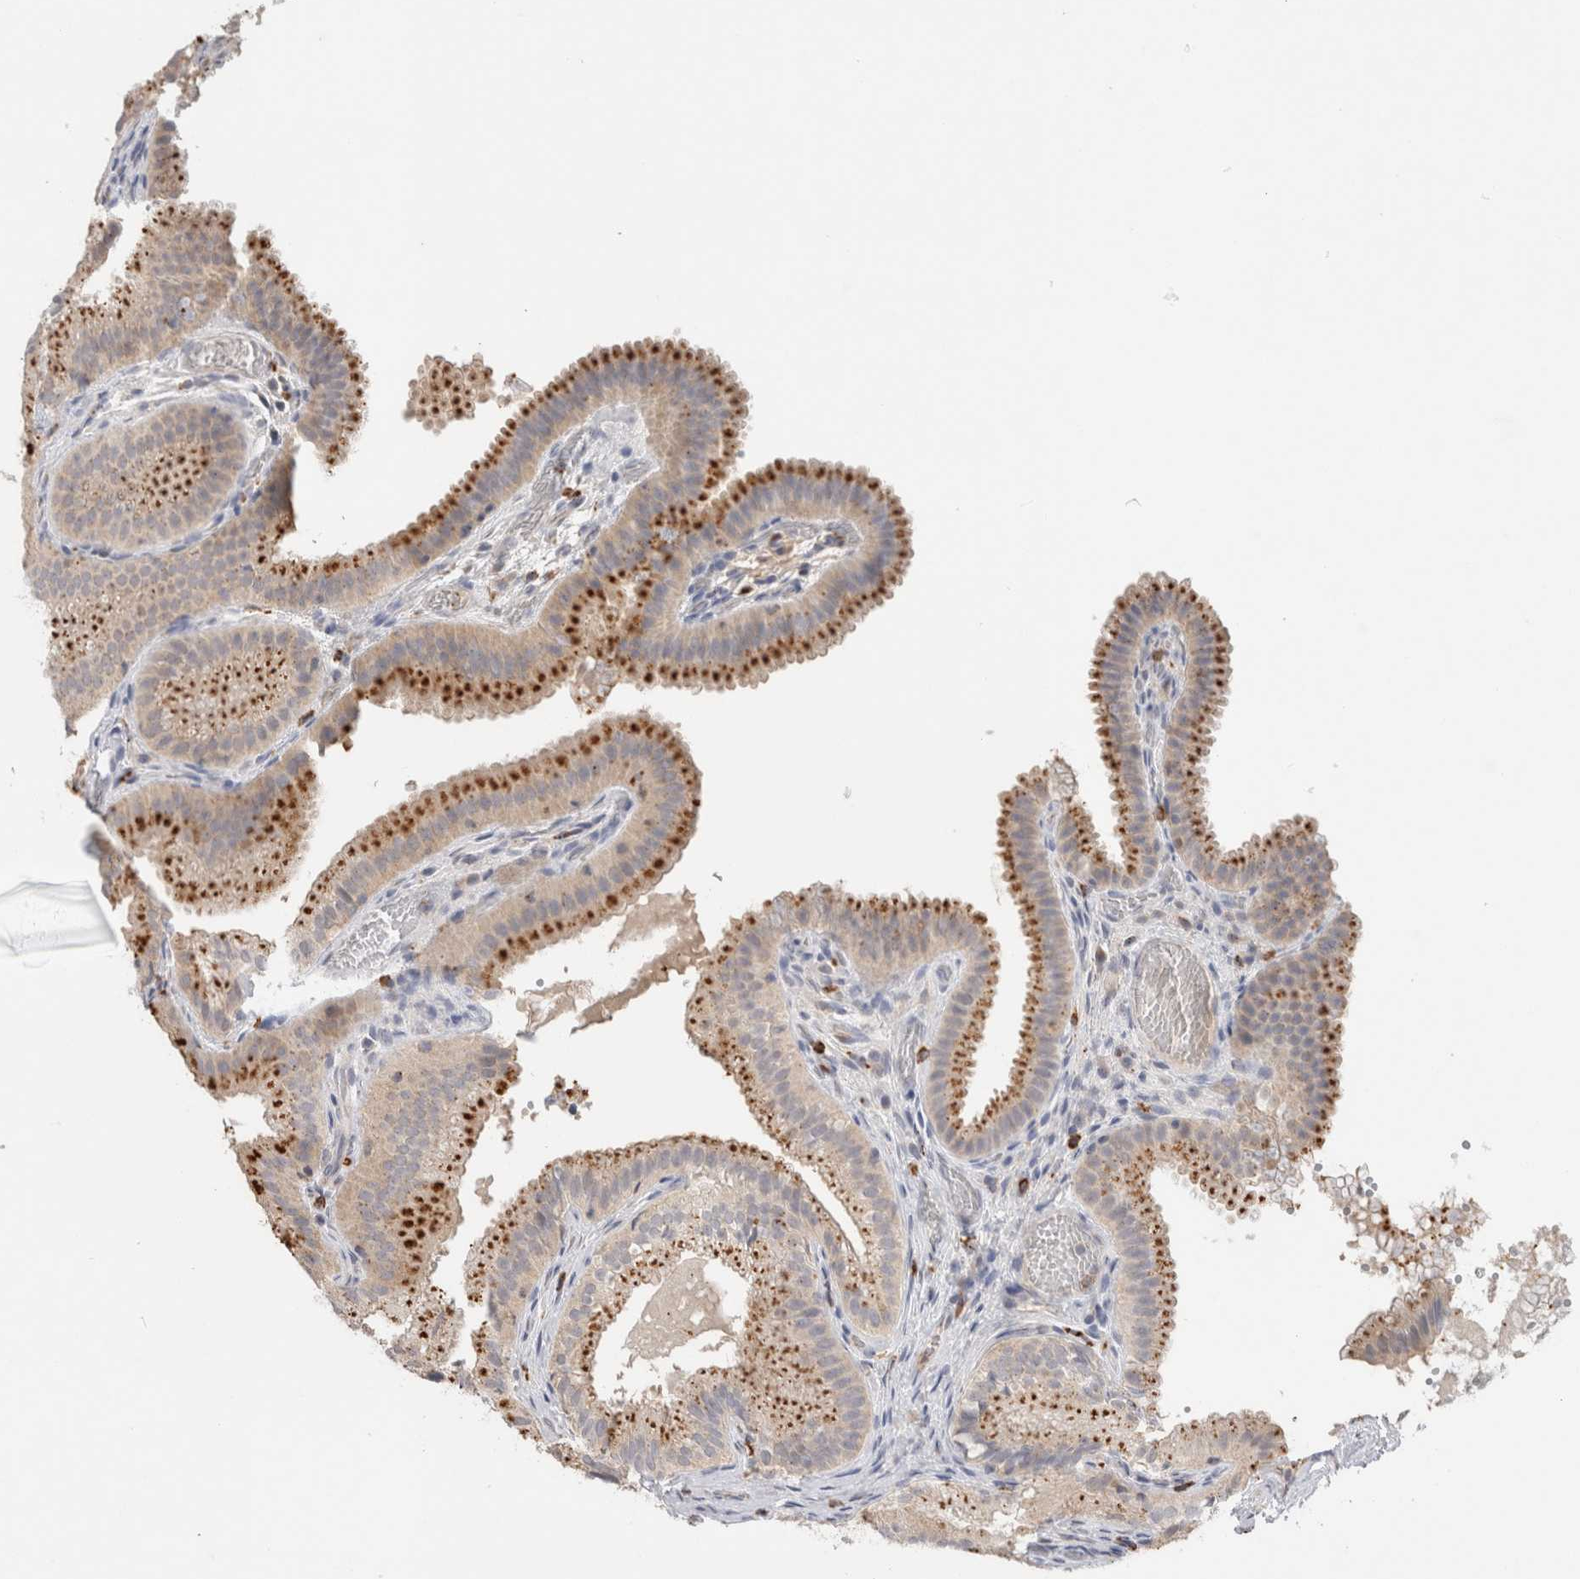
{"staining": {"intensity": "strong", "quantity": ">75%", "location": "cytoplasmic/membranous"}, "tissue": "gallbladder", "cell_type": "Glandular cells", "image_type": "normal", "snomed": [{"axis": "morphology", "description": "Normal tissue, NOS"}, {"axis": "topography", "description": "Gallbladder"}], "caption": "The image reveals a brown stain indicating the presence of a protein in the cytoplasmic/membranous of glandular cells in gallbladder.", "gene": "GNS", "patient": {"sex": "female", "age": 30}}